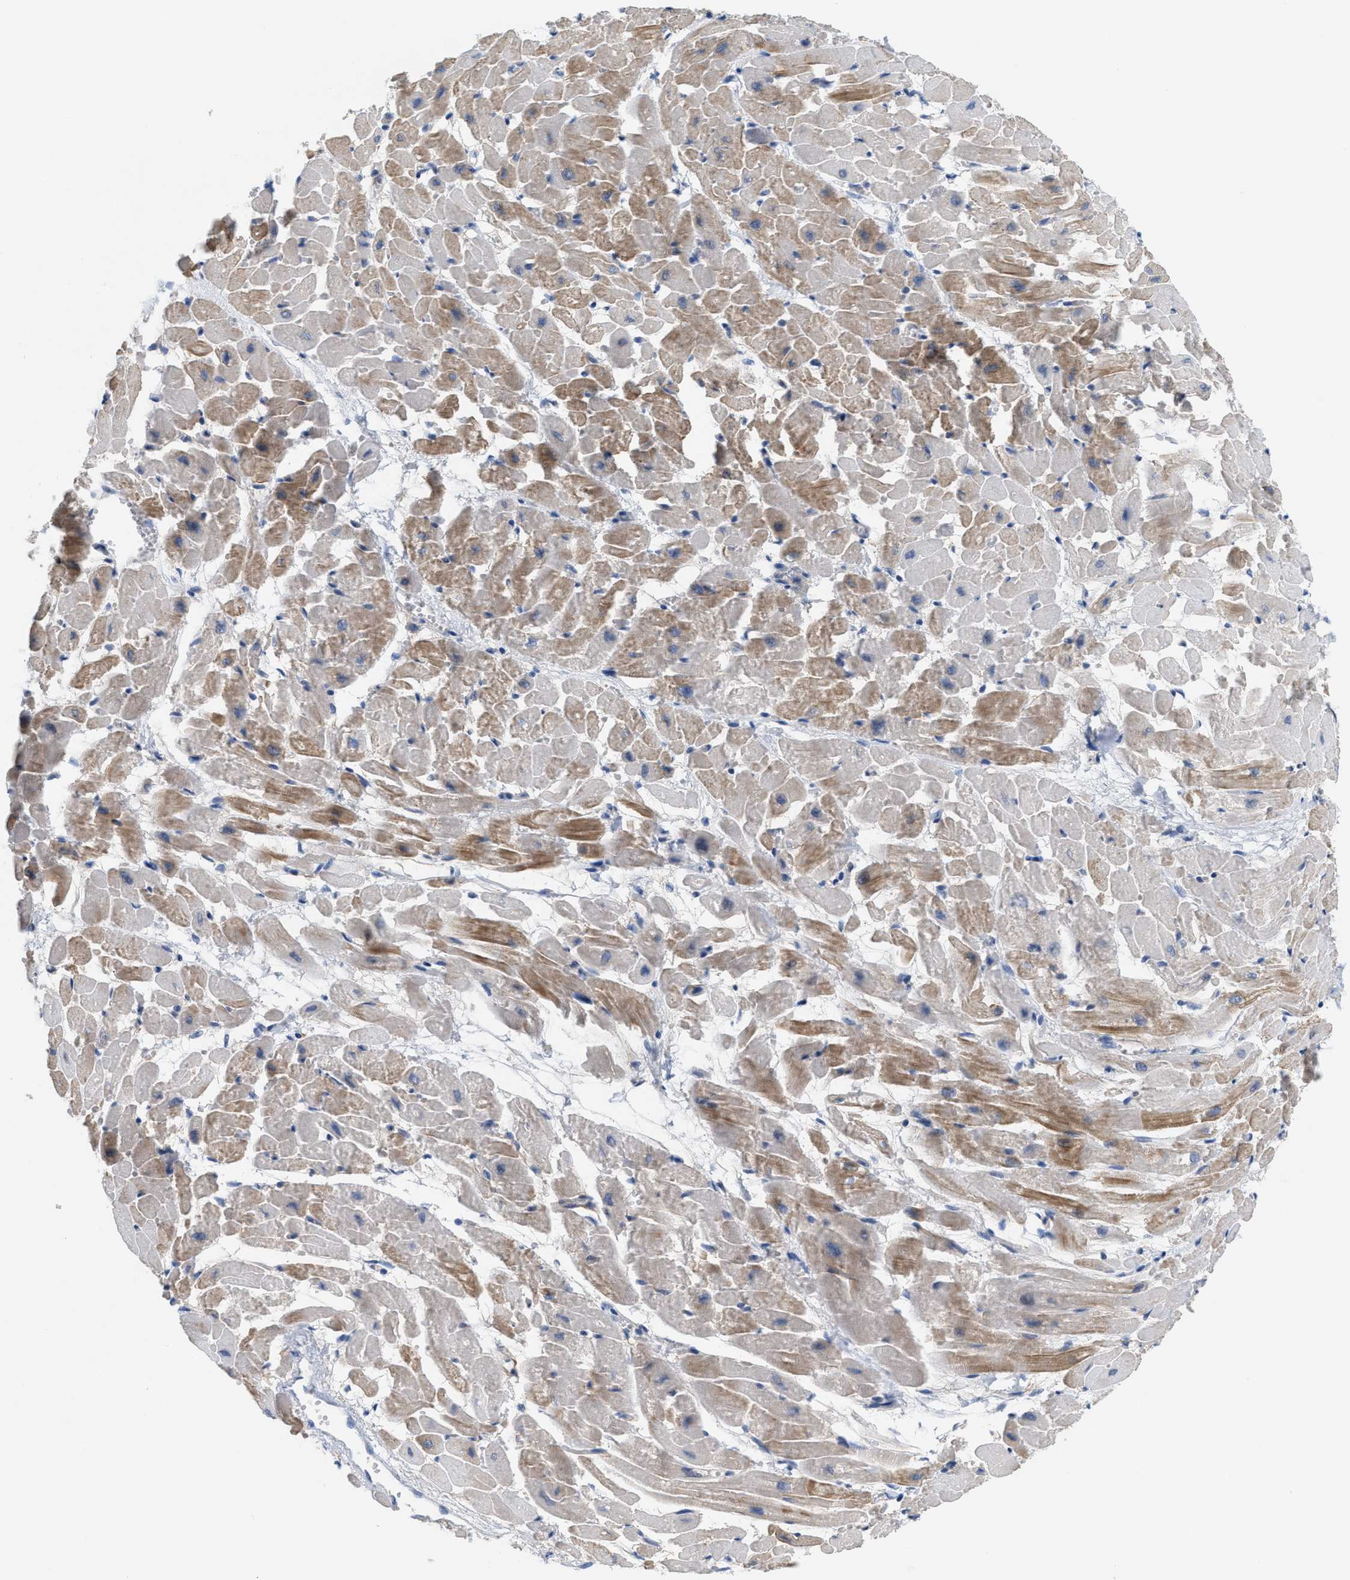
{"staining": {"intensity": "moderate", "quantity": ">75%", "location": "cytoplasmic/membranous"}, "tissue": "heart muscle", "cell_type": "Cardiomyocytes", "image_type": "normal", "snomed": [{"axis": "morphology", "description": "Normal tissue, NOS"}, {"axis": "topography", "description": "Heart"}], "caption": "Immunohistochemistry of benign heart muscle exhibits medium levels of moderate cytoplasmic/membranous expression in approximately >75% of cardiomyocytes. (IHC, brightfield microscopy, high magnification).", "gene": "UBAP2", "patient": {"sex": "male", "age": 45}}